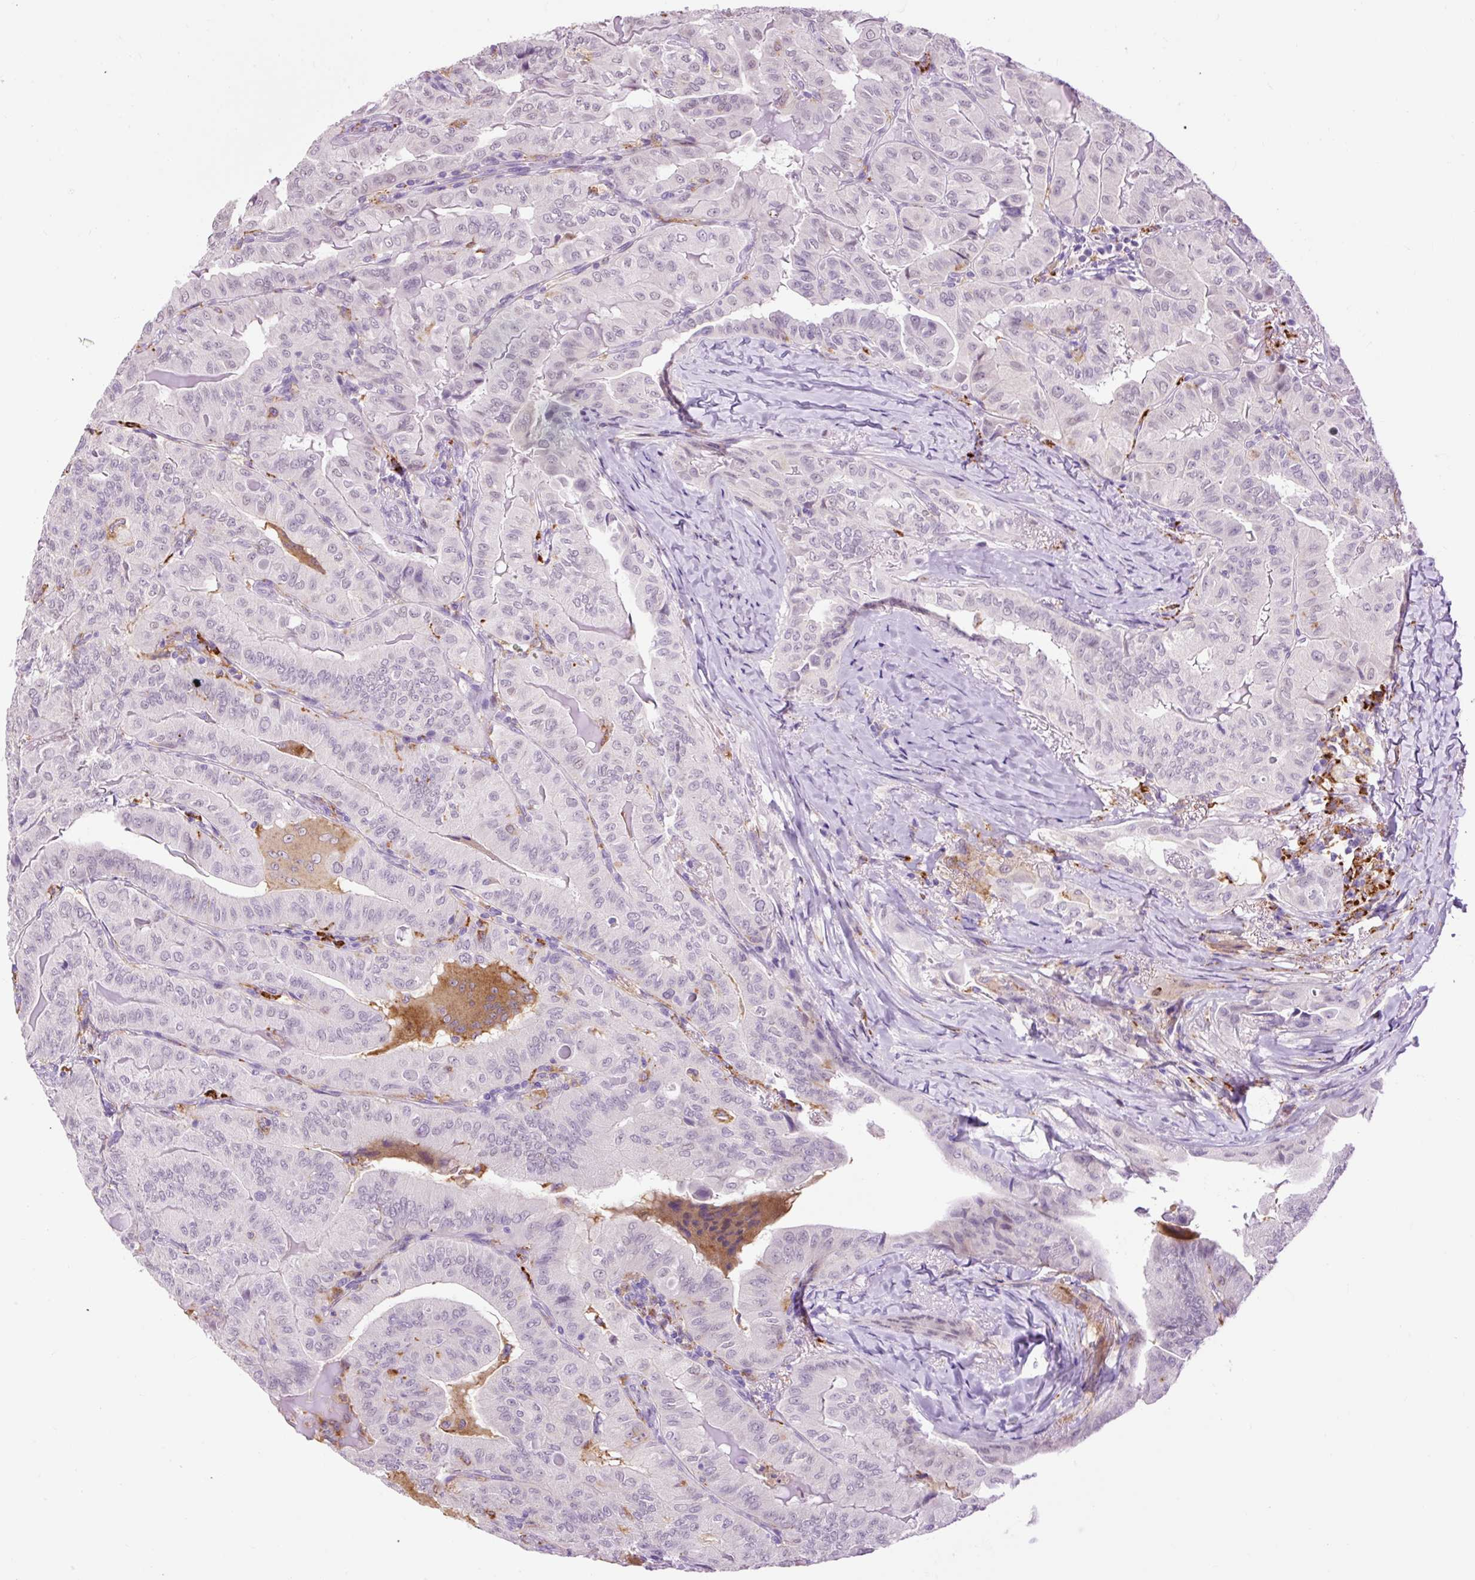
{"staining": {"intensity": "negative", "quantity": "none", "location": "none"}, "tissue": "thyroid cancer", "cell_type": "Tumor cells", "image_type": "cancer", "snomed": [{"axis": "morphology", "description": "Papillary adenocarcinoma, NOS"}, {"axis": "topography", "description": "Thyroid gland"}], "caption": "A micrograph of papillary adenocarcinoma (thyroid) stained for a protein reveals no brown staining in tumor cells.", "gene": "LY86", "patient": {"sex": "female", "age": 68}}